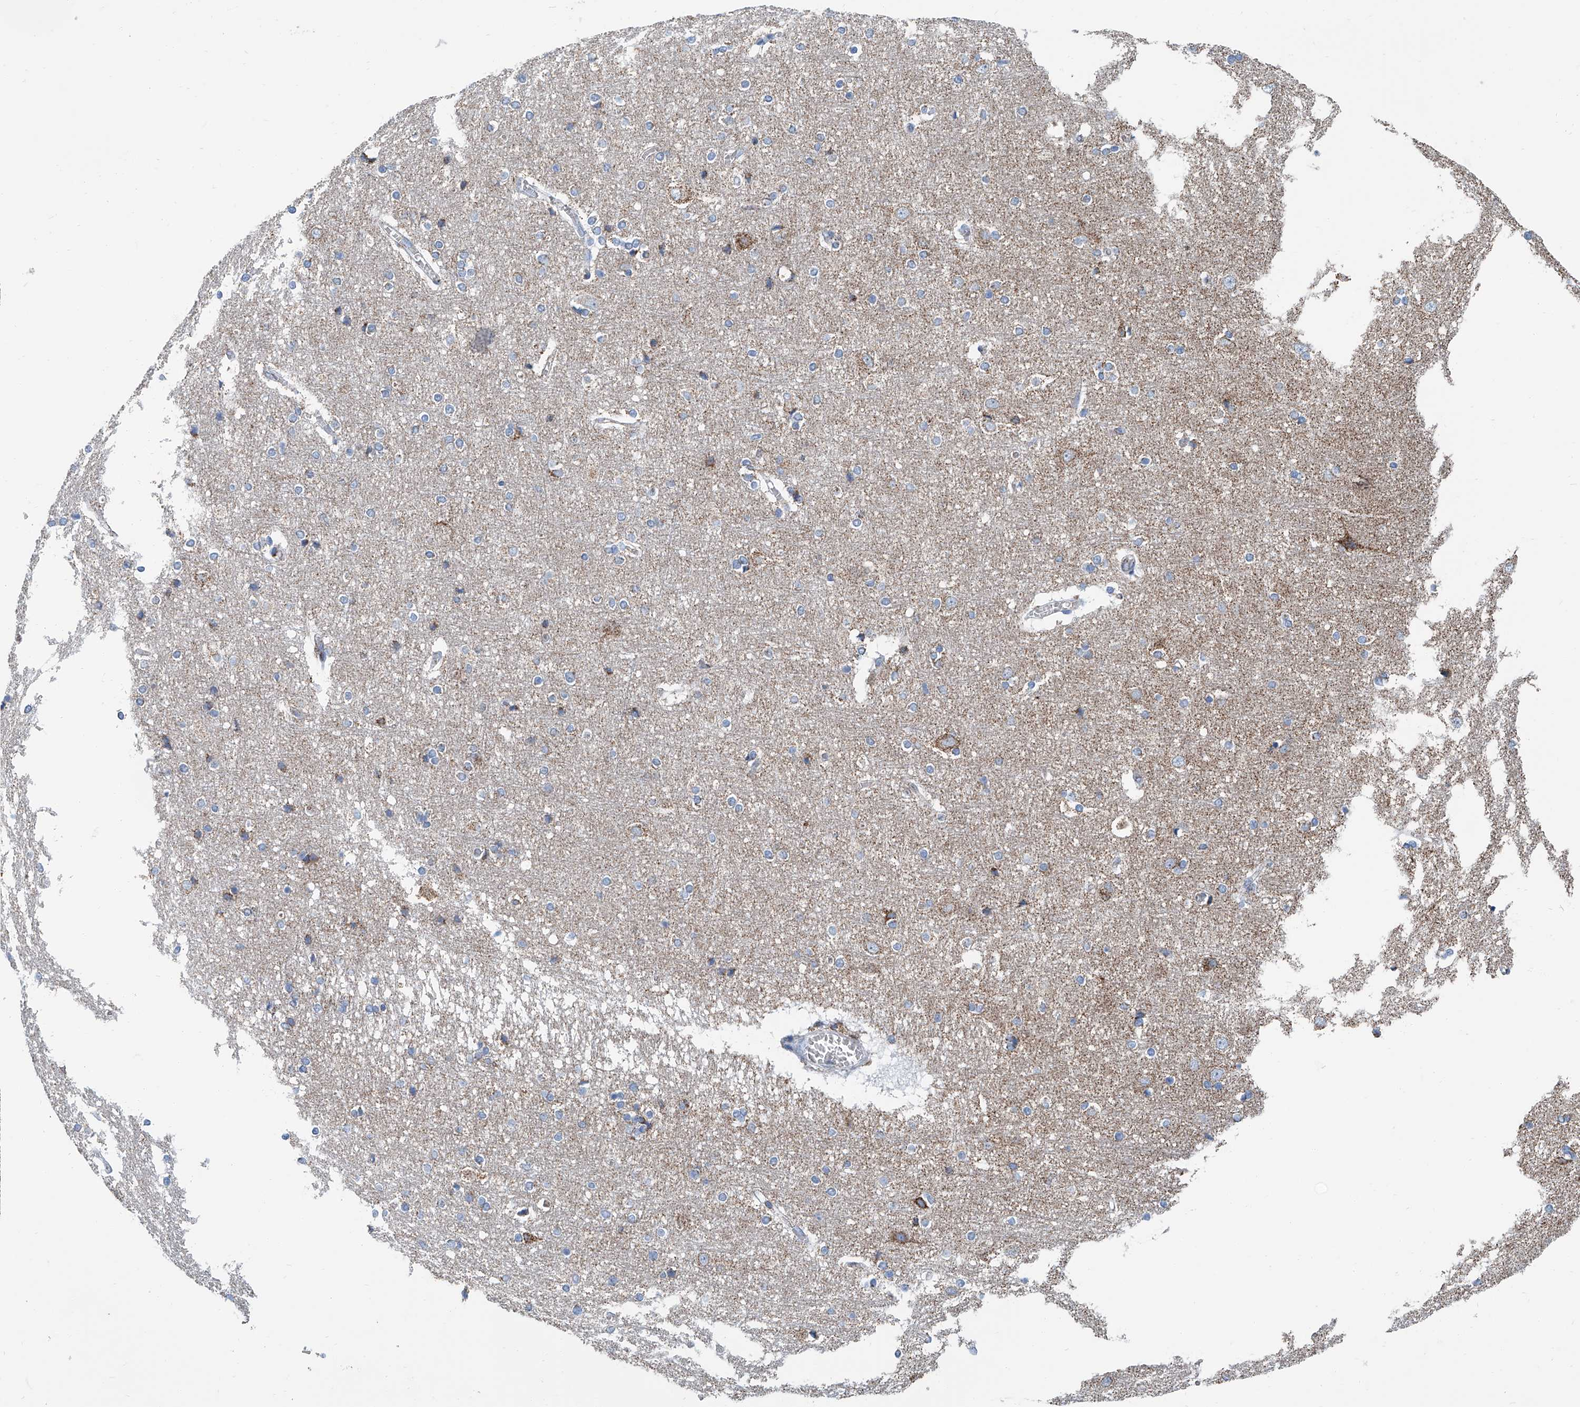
{"staining": {"intensity": "negative", "quantity": "none", "location": "none"}, "tissue": "cerebral cortex", "cell_type": "Endothelial cells", "image_type": "normal", "snomed": [{"axis": "morphology", "description": "Normal tissue, NOS"}, {"axis": "topography", "description": "Cerebral cortex"}], "caption": "Immunohistochemistry histopathology image of normal cerebral cortex: human cerebral cortex stained with DAB (3,3'-diaminobenzidine) displays no significant protein staining in endothelial cells.", "gene": "MT", "patient": {"sex": "male", "age": 54}}